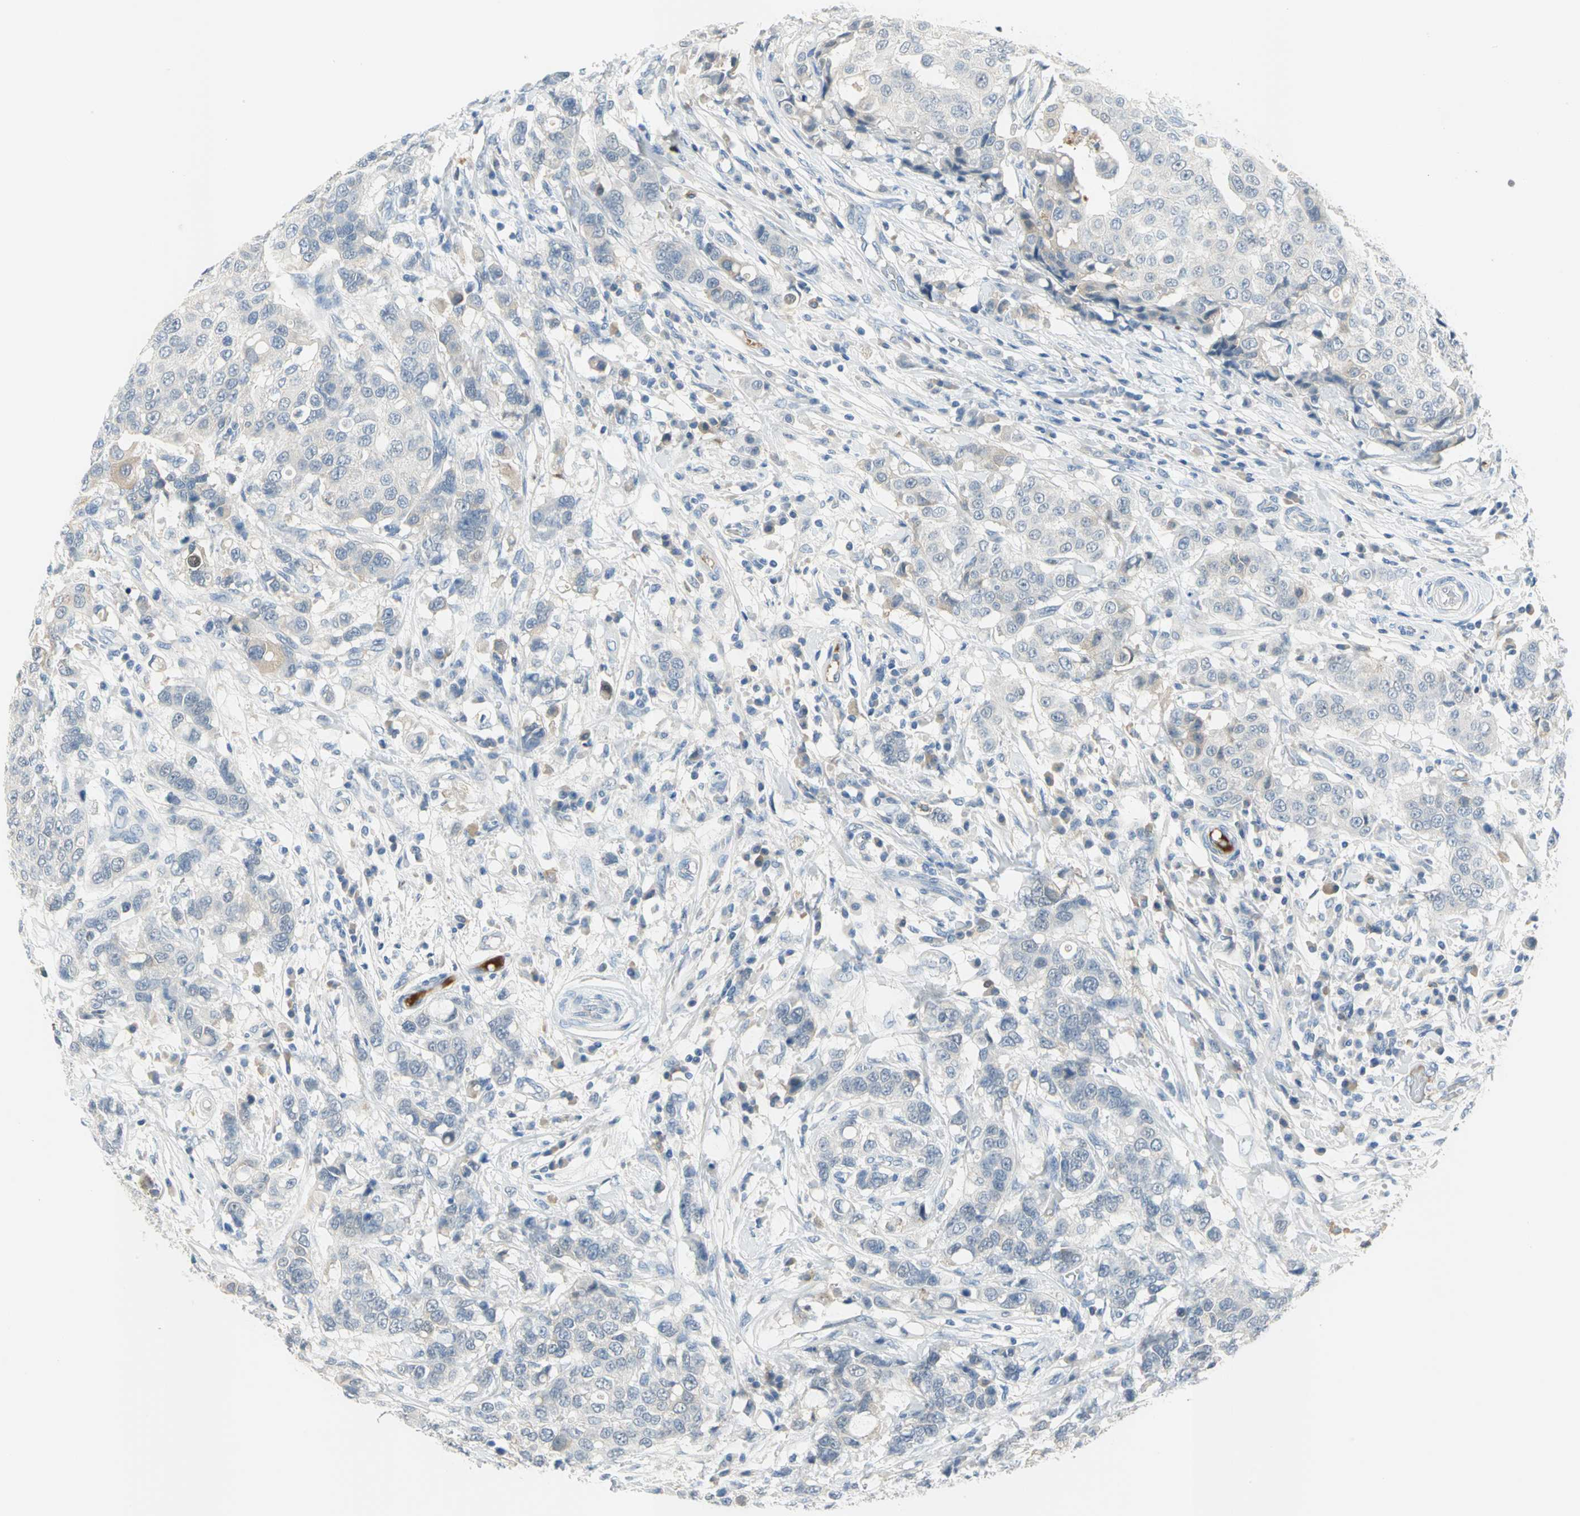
{"staining": {"intensity": "weak", "quantity": "25%-75%", "location": "cytoplasmic/membranous"}, "tissue": "breast cancer", "cell_type": "Tumor cells", "image_type": "cancer", "snomed": [{"axis": "morphology", "description": "Duct carcinoma"}, {"axis": "topography", "description": "Breast"}], "caption": "Protein expression analysis of human breast cancer (infiltrating ductal carcinoma) reveals weak cytoplasmic/membranous expression in about 25%-75% of tumor cells.", "gene": "ZIC1", "patient": {"sex": "female", "age": 27}}